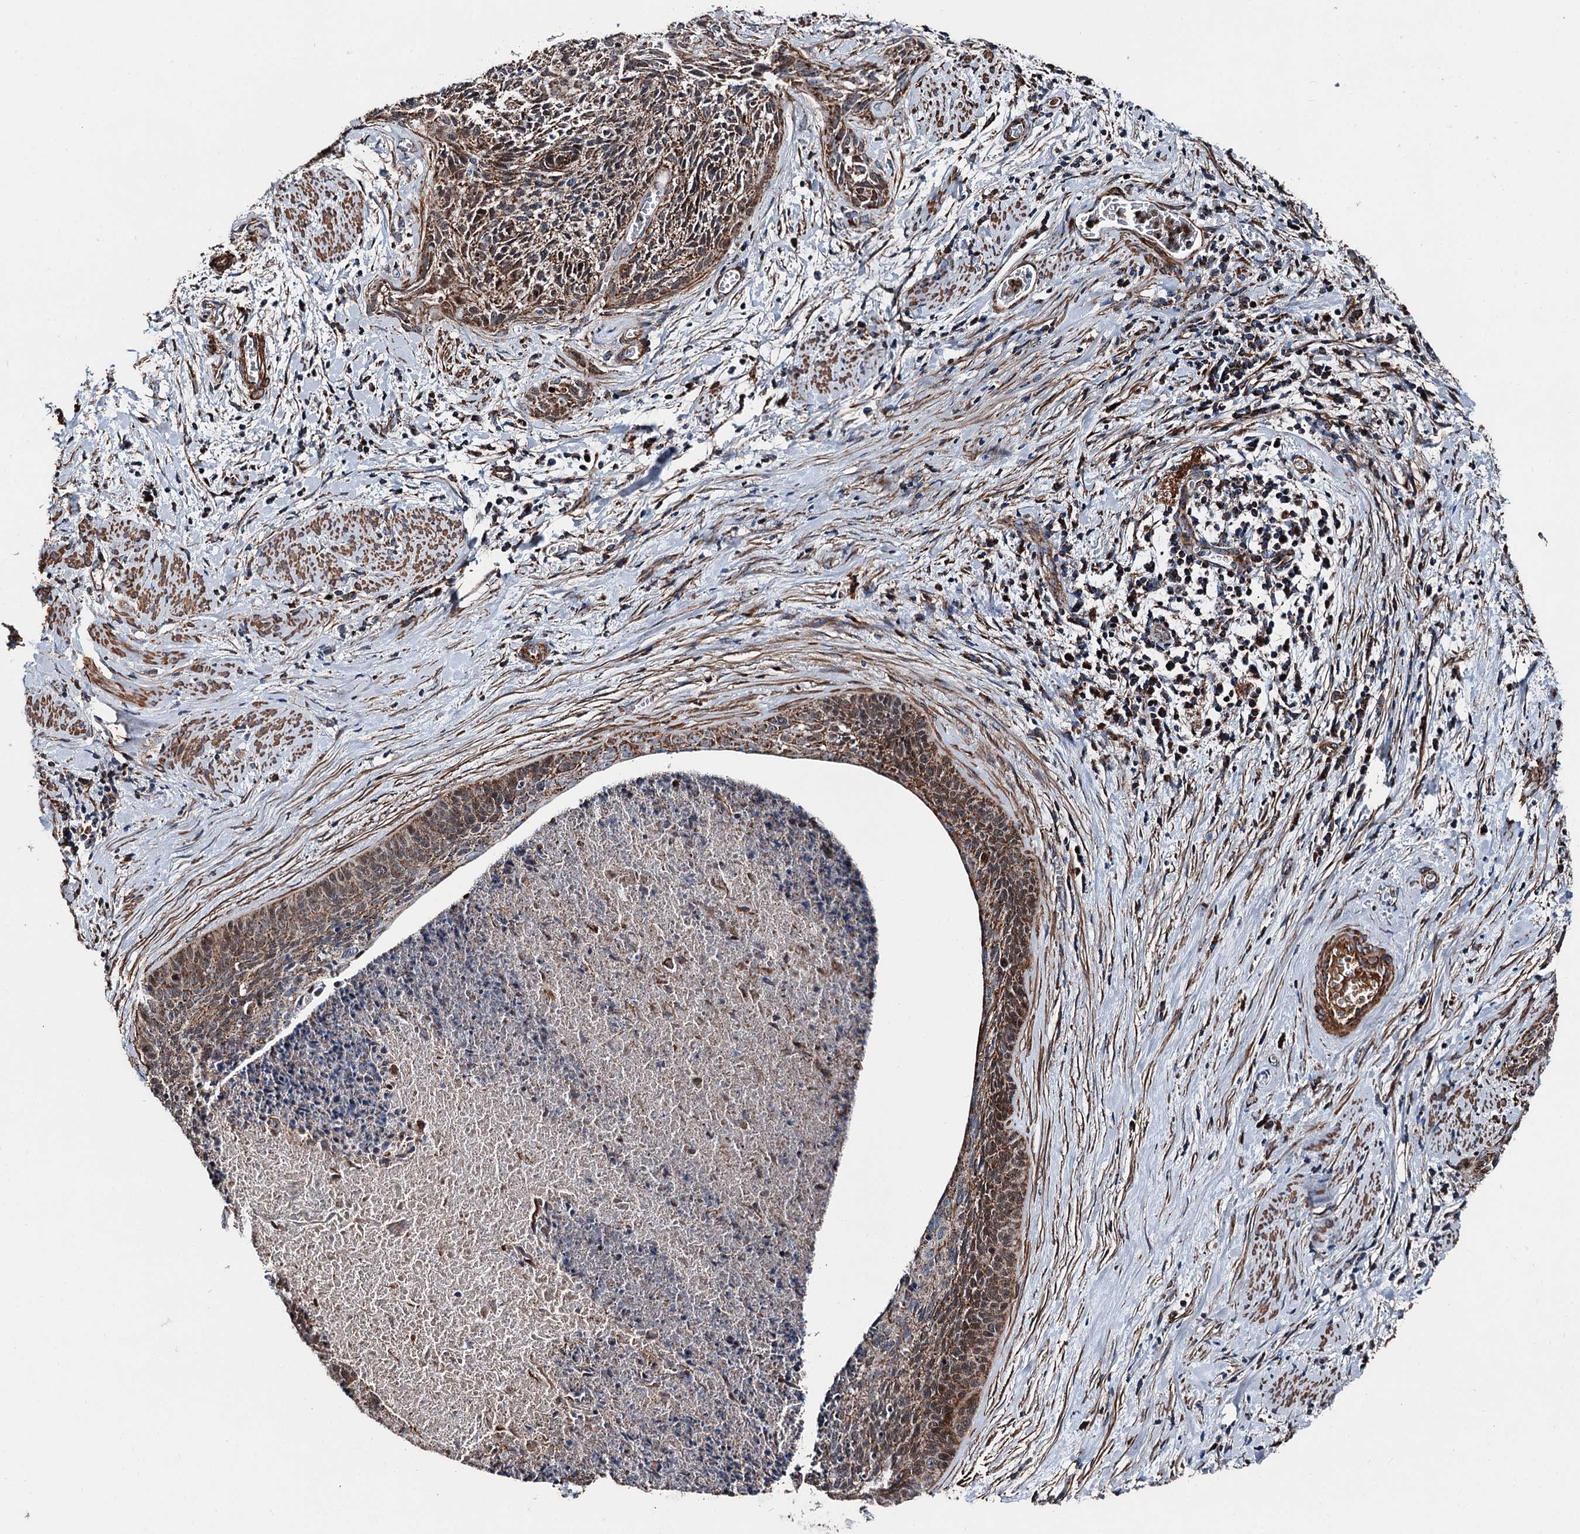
{"staining": {"intensity": "moderate", "quantity": "25%-75%", "location": "cytoplasmic/membranous"}, "tissue": "cervical cancer", "cell_type": "Tumor cells", "image_type": "cancer", "snomed": [{"axis": "morphology", "description": "Squamous cell carcinoma, NOS"}, {"axis": "topography", "description": "Cervix"}], "caption": "A brown stain labels moderate cytoplasmic/membranous staining of a protein in human cervical cancer (squamous cell carcinoma) tumor cells.", "gene": "DDIAS", "patient": {"sex": "female", "age": 55}}